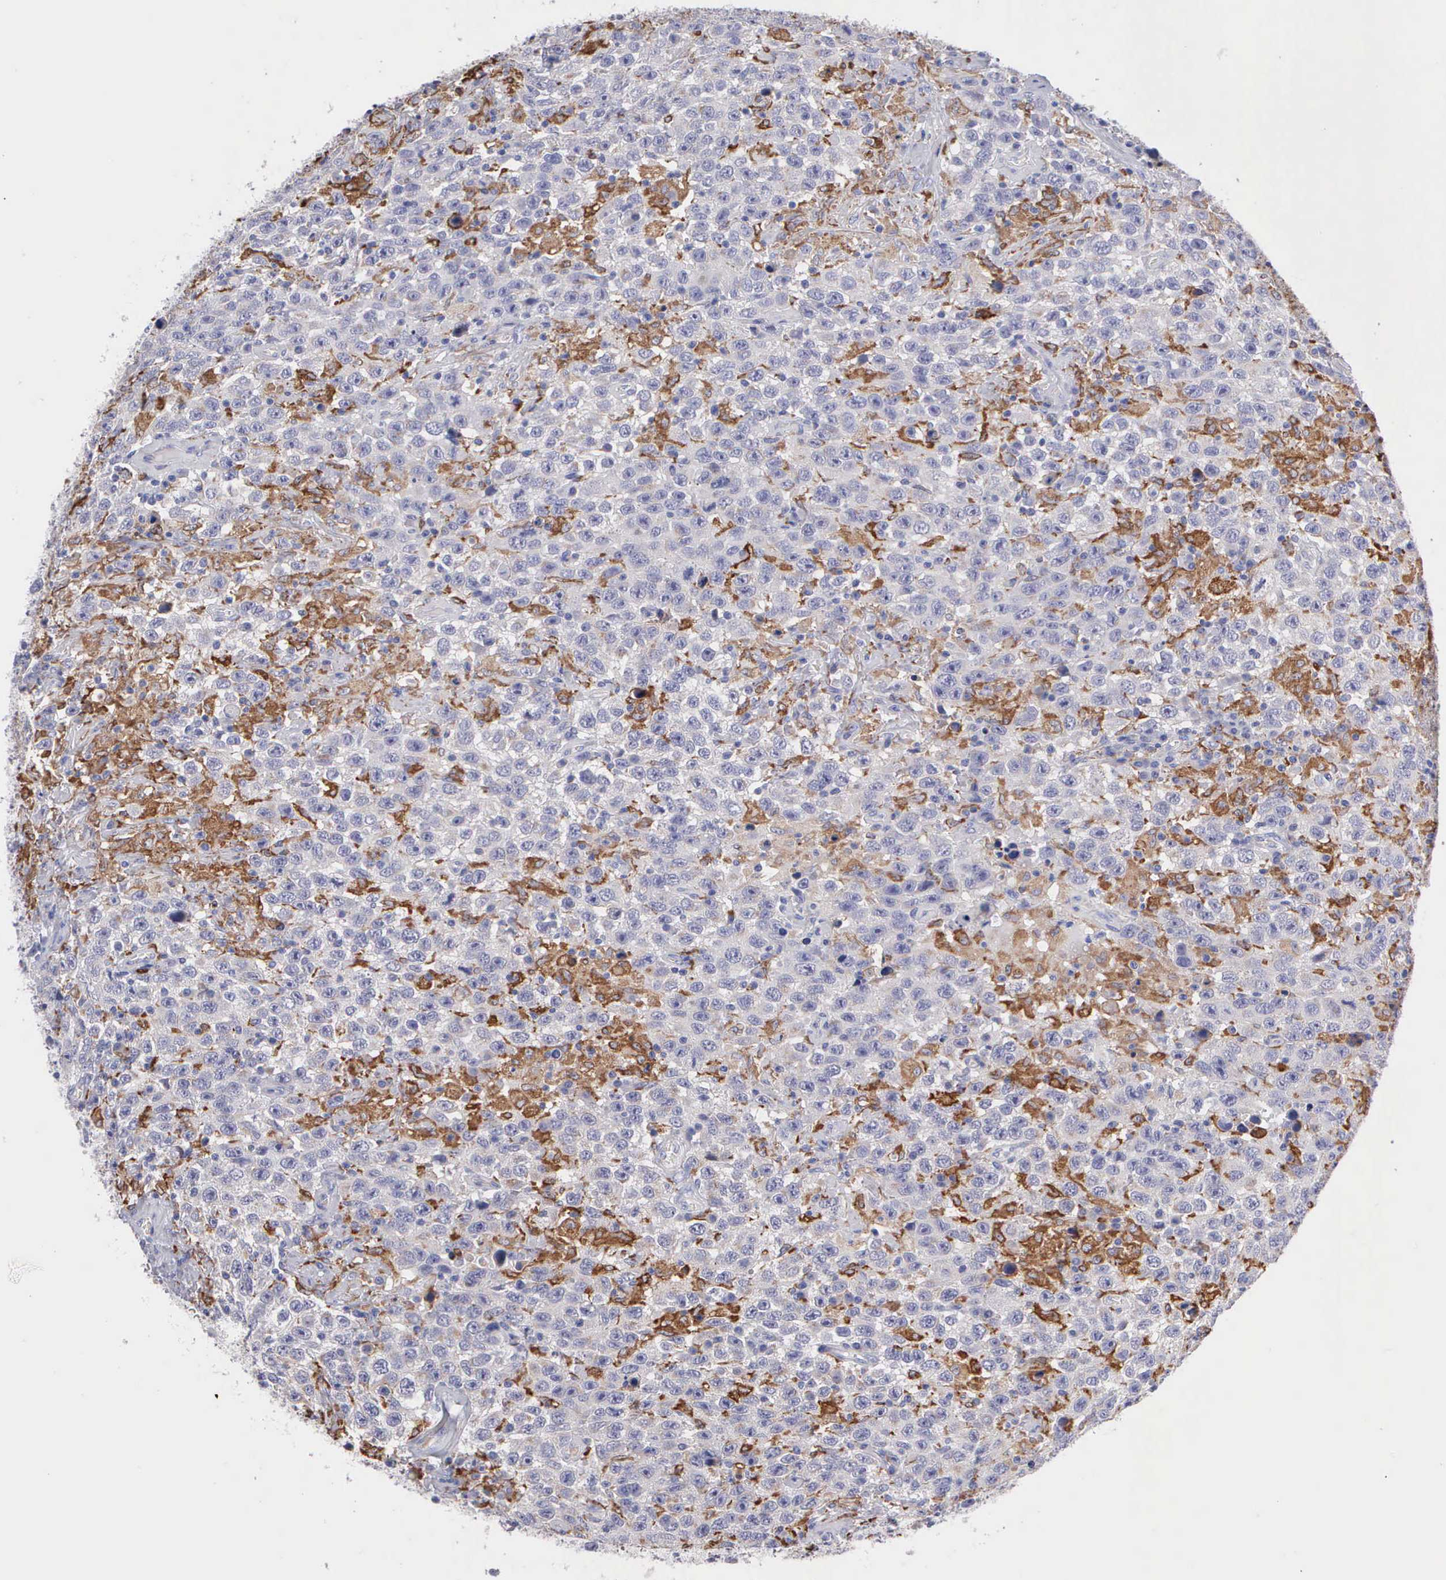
{"staining": {"intensity": "moderate", "quantity": "<25%", "location": "cytoplasmic/membranous"}, "tissue": "testis cancer", "cell_type": "Tumor cells", "image_type": "cancer", "snomed": [{"axis": "morphology", "description": "Seminoma, NOS"}, {"axis": "topography", "description": "Testis"}], "caption": "IHC photomicrograph of neoplastic tissue: testis cancer (seminoma) stained using IHC exhibits low levels of moderate protein expression localized specifically in the cytoplasmic/membranous of tumor cells, appearing as a cytoplasmic/membranous brown color.", "gene": "TYRP1", "patient": {"sex": "male", "age": 41}}